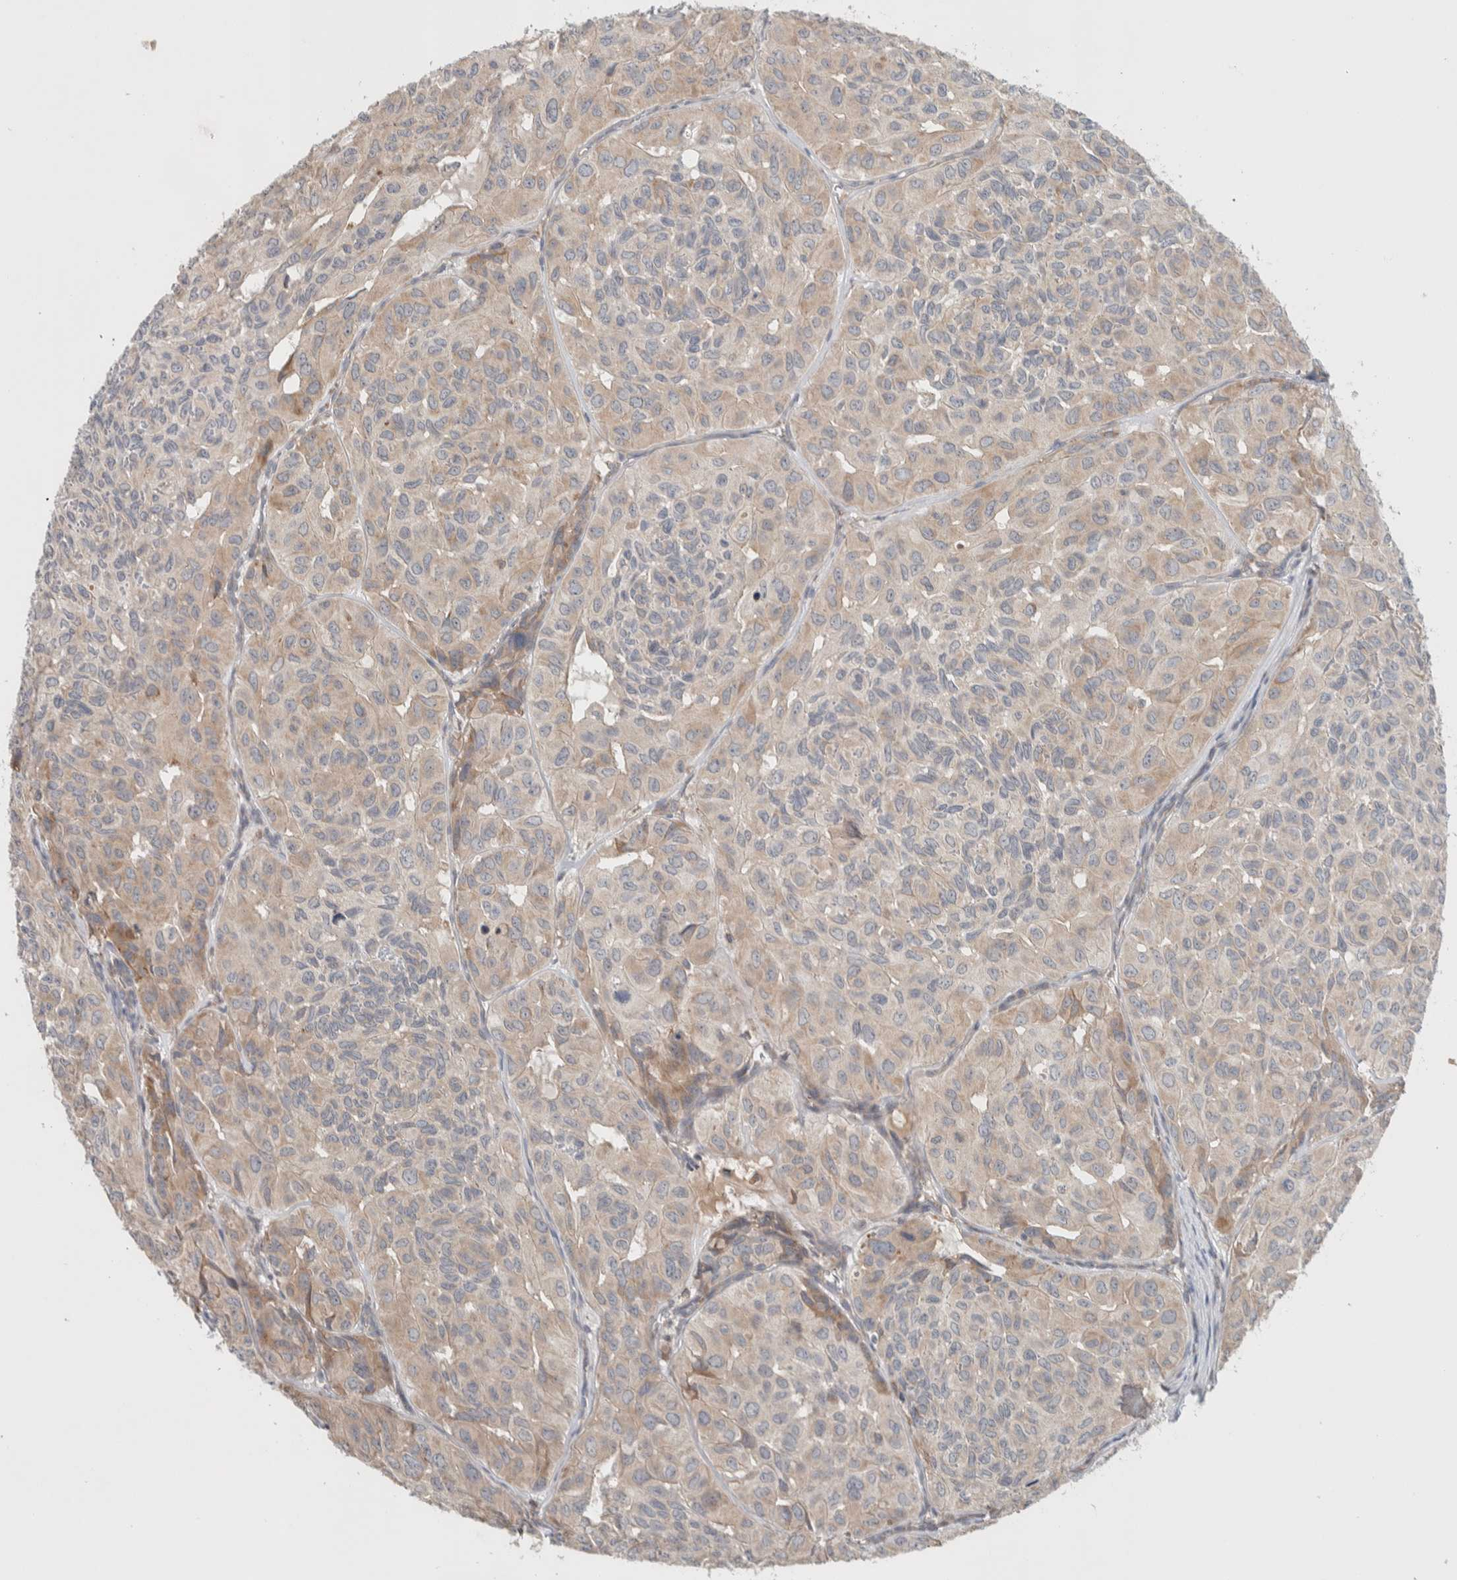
{"staining": {"intensity": "weak", "quantity": "<25%", "location": "cytoplasmic/membranous"}, "tissue": "head and neck cancer", "cell_type": "Tumor cells", "image_type": "cancer", "snomed": [{"axis": "morphology", "description": "Adenocarcinoma, NOS"}, {"axis": "topography", "description": "Salivary gland, NOS"}, {"axis": "topography", "description": "Head-Neck"}], "caption": "The immunohistochemistry (IHC) histopathology image has no significant expression in tumor cells of adenocarcinoma (head and neck) tissue.", "gene": "ADCY8", "patient": {"sex": "female", "age": 76}}